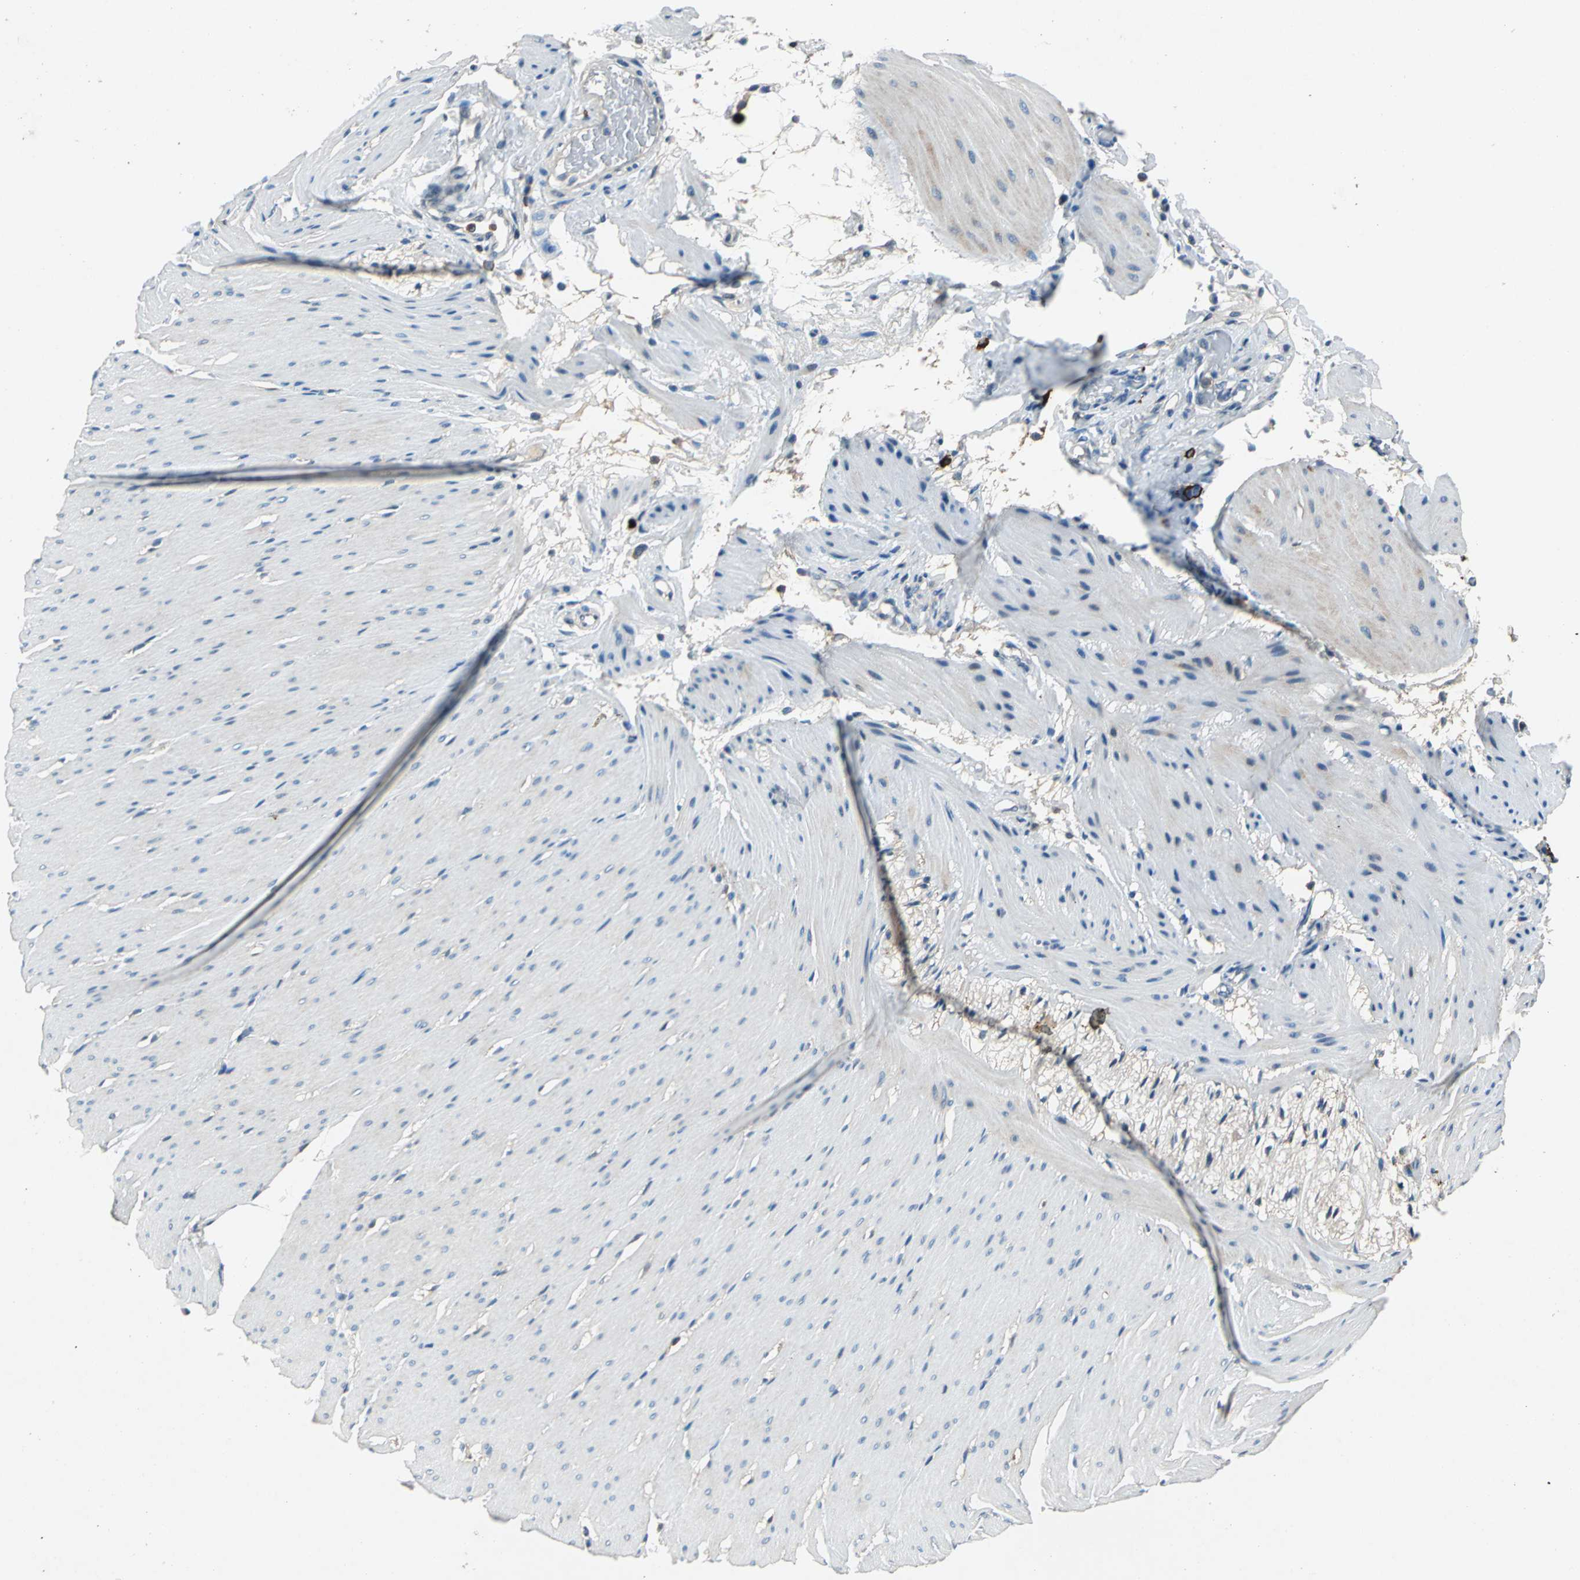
{"staining": {"intensity": "weak", "quantity": "<25%", "location": "cytoplasmic/membranous"}, "tissue": "smooth muscle", "cell_type": "Smooth muscle cells", "image_type": "normal", "snomed": [{"axis": "morphology", "description": "Normal tissue, NOS"}, {"axis": "topography", "description": "Smooth muscle"}, {"axis": "topography", "description": "Colon"}], "caption": "Smooth muscle cells are negative for brown protein staining in benign smooth muscle. (Immunohistochemistry, brightfield microscopy, high magnification).", "gene": "SLC19A2", "patient": {"sex": "male", "age": 67}}